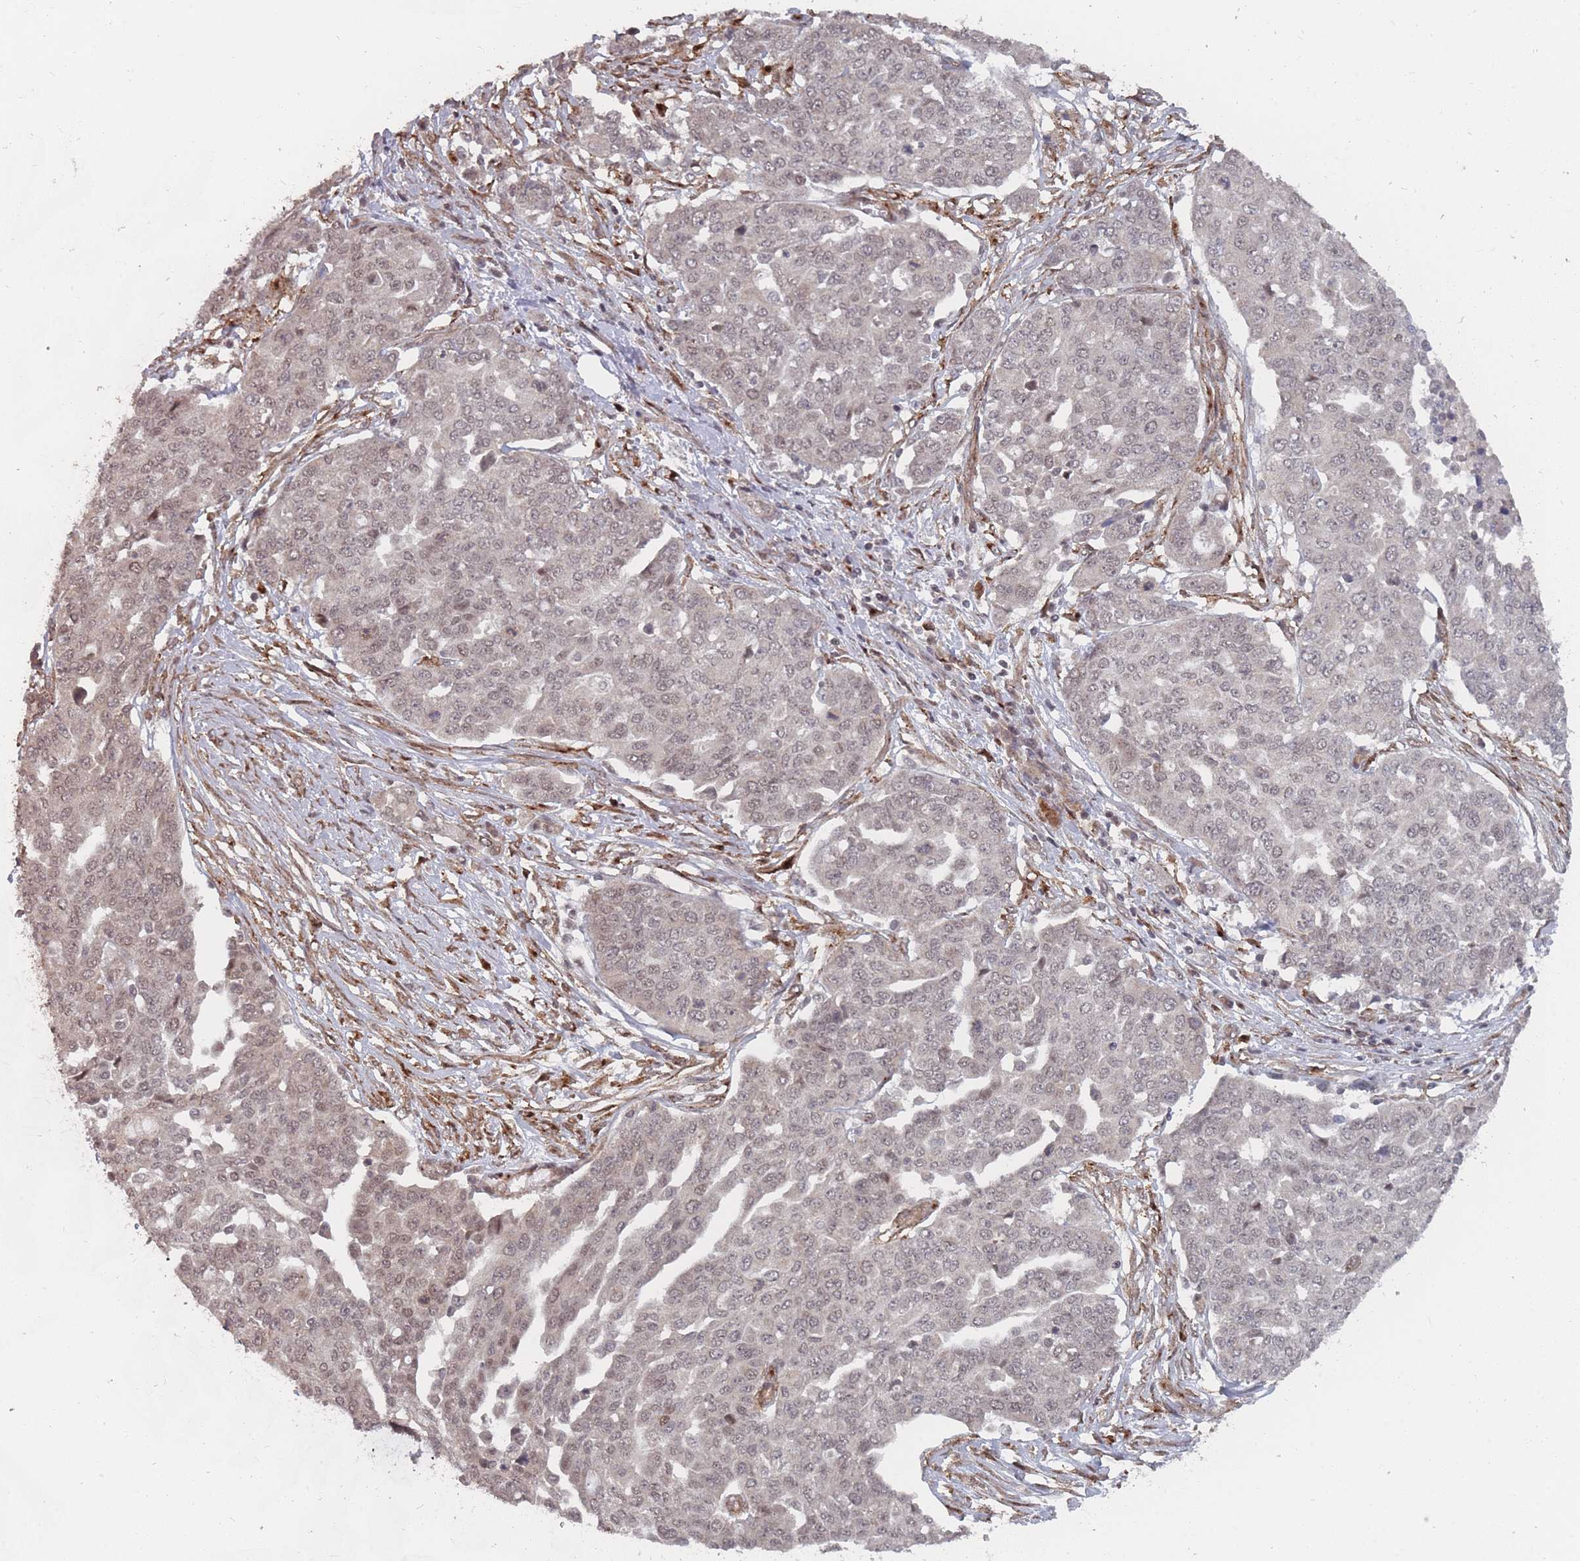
{"staining": {"intensity": "weak", "quantity": "25%-75%", "location": "nuclear"}, "tissue": "ovarian cancer", "cell_type": "Tumor cells", "image_type": "cancer", "snomed": [{"axis": "morphology", "description": "Cystadenocarcinoma, serous, NOS"}, {"axis": "topography", "description": "Soft tissue"}, {"axis": "topography", "description": "Ovary"}], "caption": "Ovarian cancer (serous cystadenocarcinoma) stained with immunohistochemistry (IHC) demonstrates weak nuclear expression in approximately 25%-75% of tumor cells. (brown staining indicates protein expression, while blue staining denotes nuclei).", "gene": "CNTRL", "patient": {"sex": "female", "age": 57}}